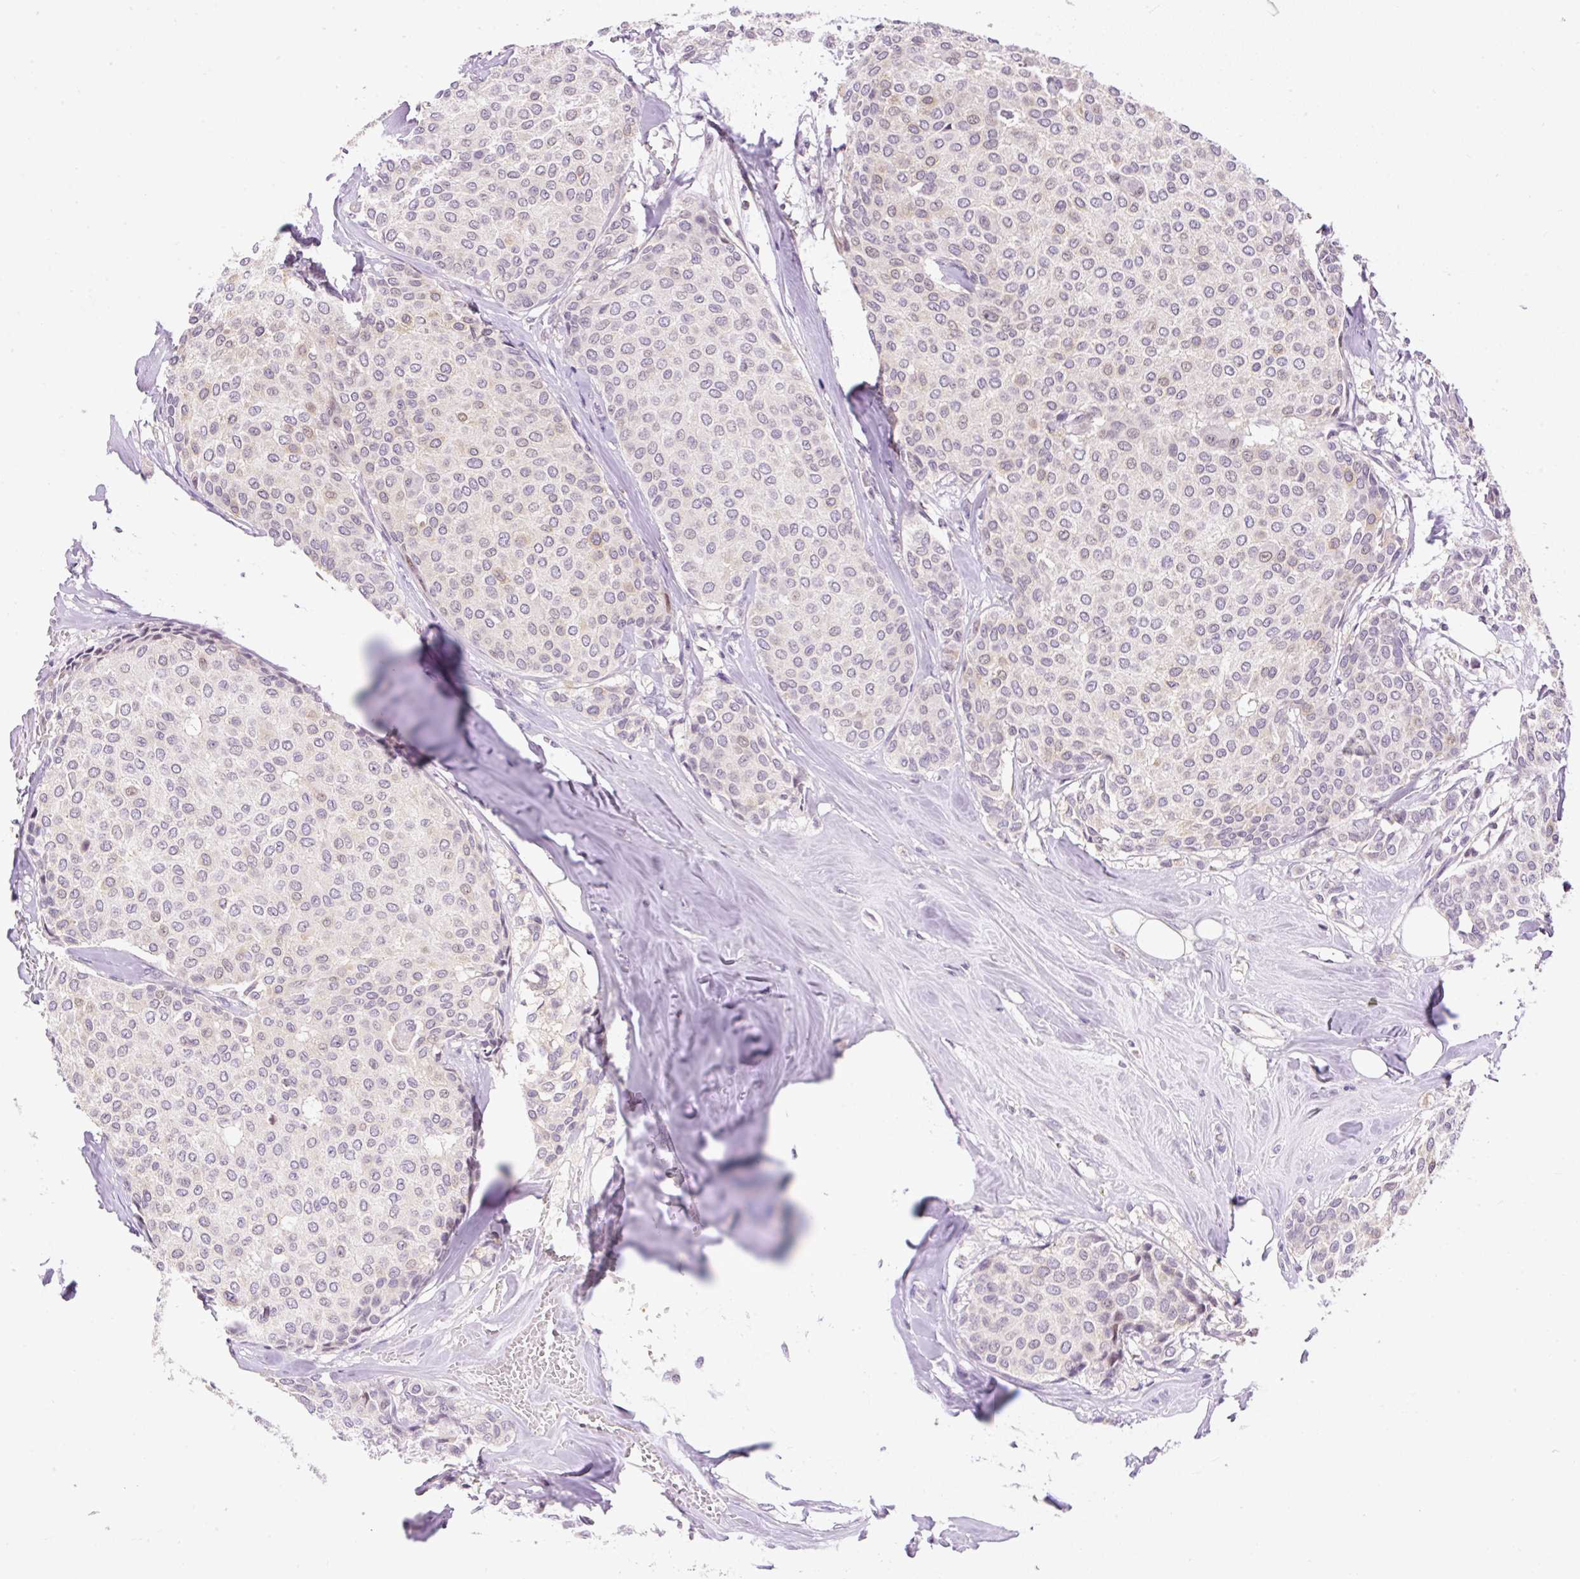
{"staining": {"intensity": "negative", "quantity": "none", "location": "none"}, "tissue": "breast cancer", "cell_type": "Tumor cells", "image_type": "cancer", "snomed": [{"axis": "morphology", "description": "Duct carcinoma"}, {"axis": "topography", "description": "Breast"}], "caption": "An image of intraductal carcinoma (breast) stained for a protein reveals no brown staining in tumor cells. (DAB (3,3'-diaminobenzidine) immunohistochemistry, high magnification).", "gene": "CARD11", "patient": {"sex": "female", "age": 47}}